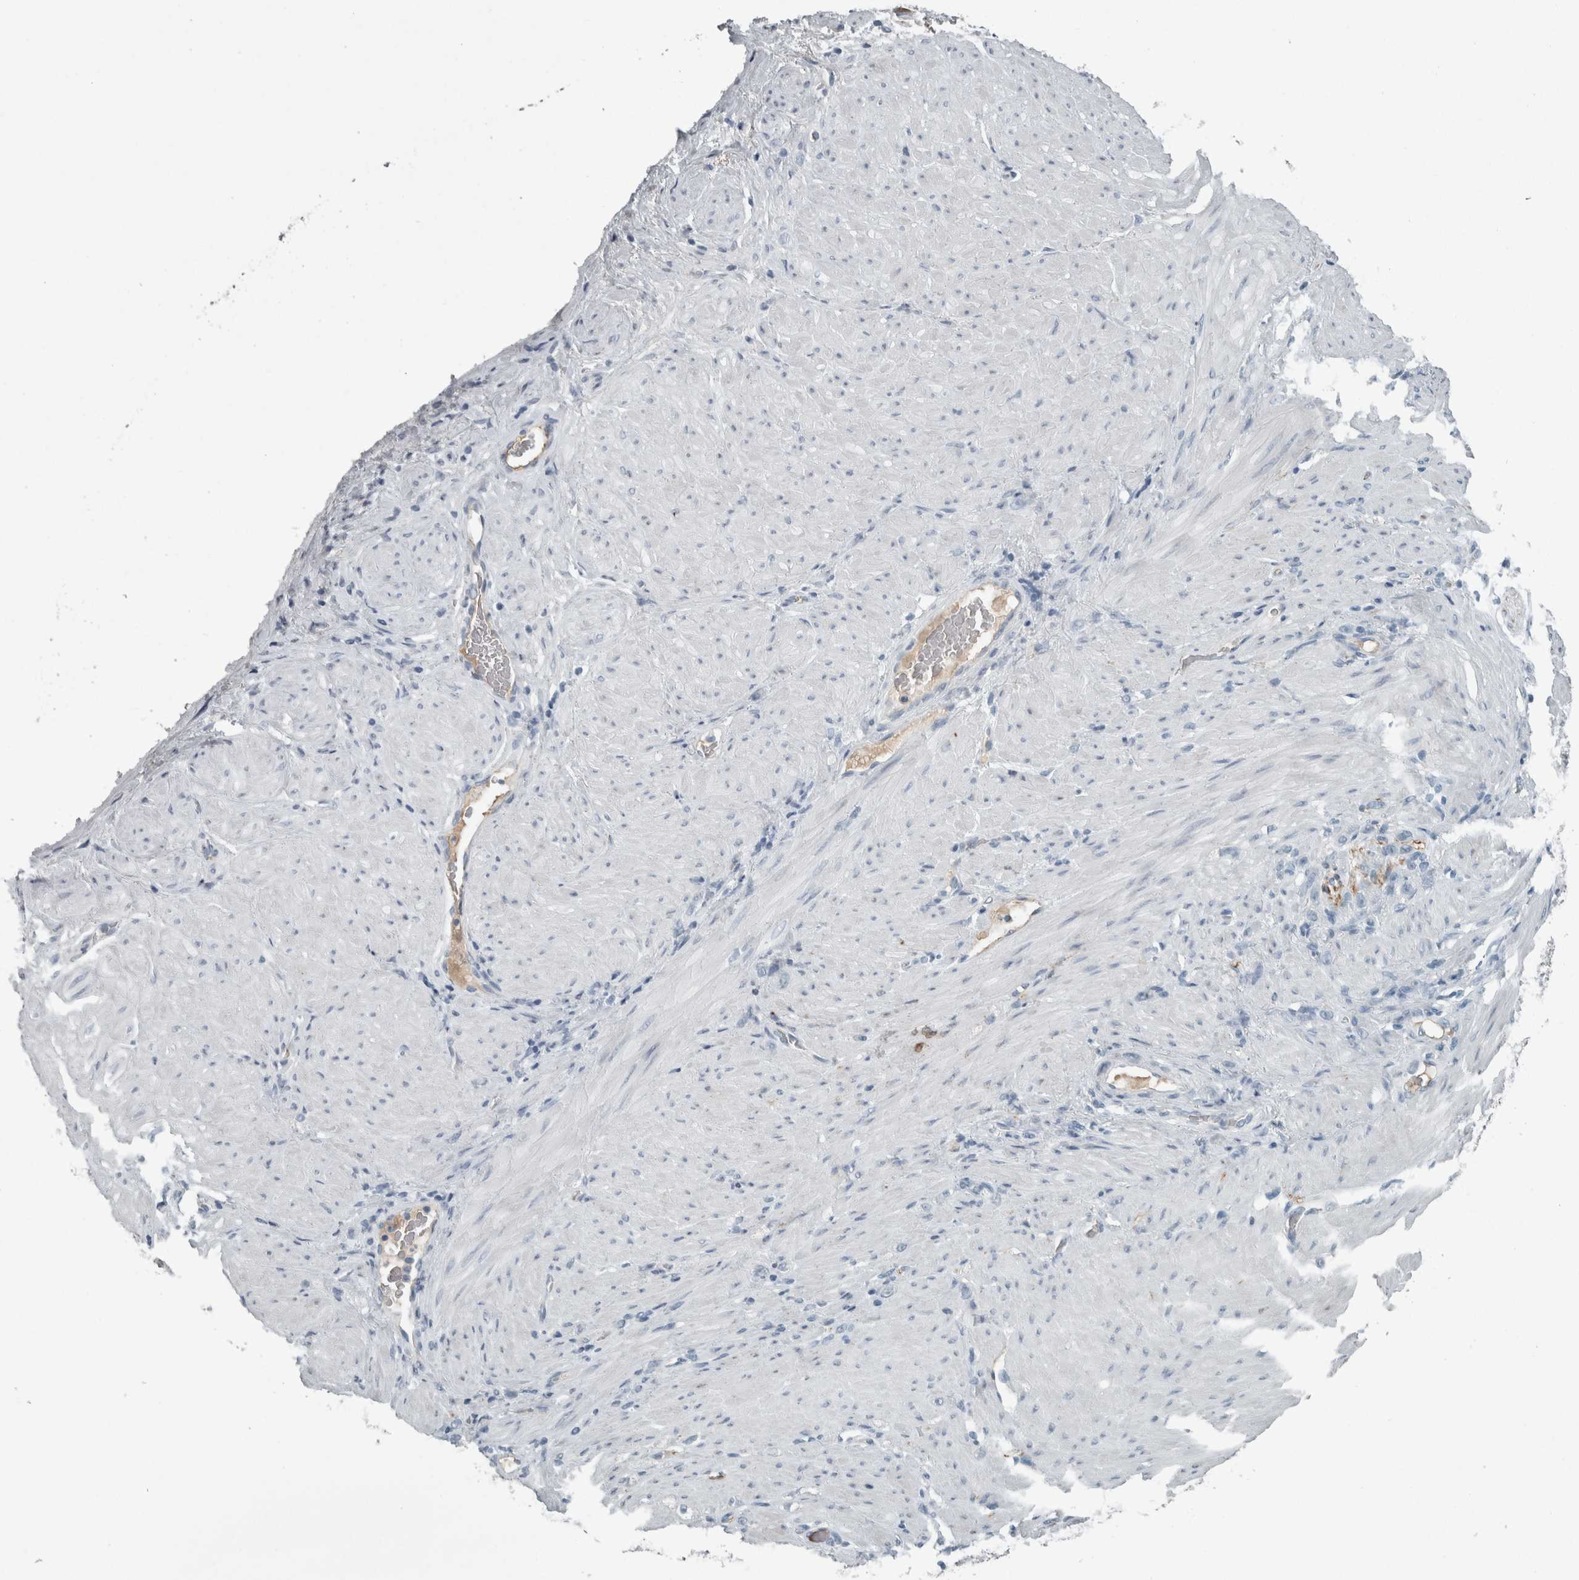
{"staining": {"intensity": "negative", "quantity": "none", "location": "none"}, "tissue": "stomach cancer", "cell_type": "Tumor cells", "image_type": "cancer", "snomed": [{"axis": "morphology", "description": "Adenocarcinoma, NOS"}, {"axis": "topography", "description": "Stomach"}], "caption": "Tumor cells show no significant staining in adenocarcinoma (stomach). Brightfield microscopy of immunohistochemistry stained with DAB (brown) and hematoxylin (blue), captured at high magnification.", "gene": "CHL1", "patient": {"sex": "male", "age": 82}}